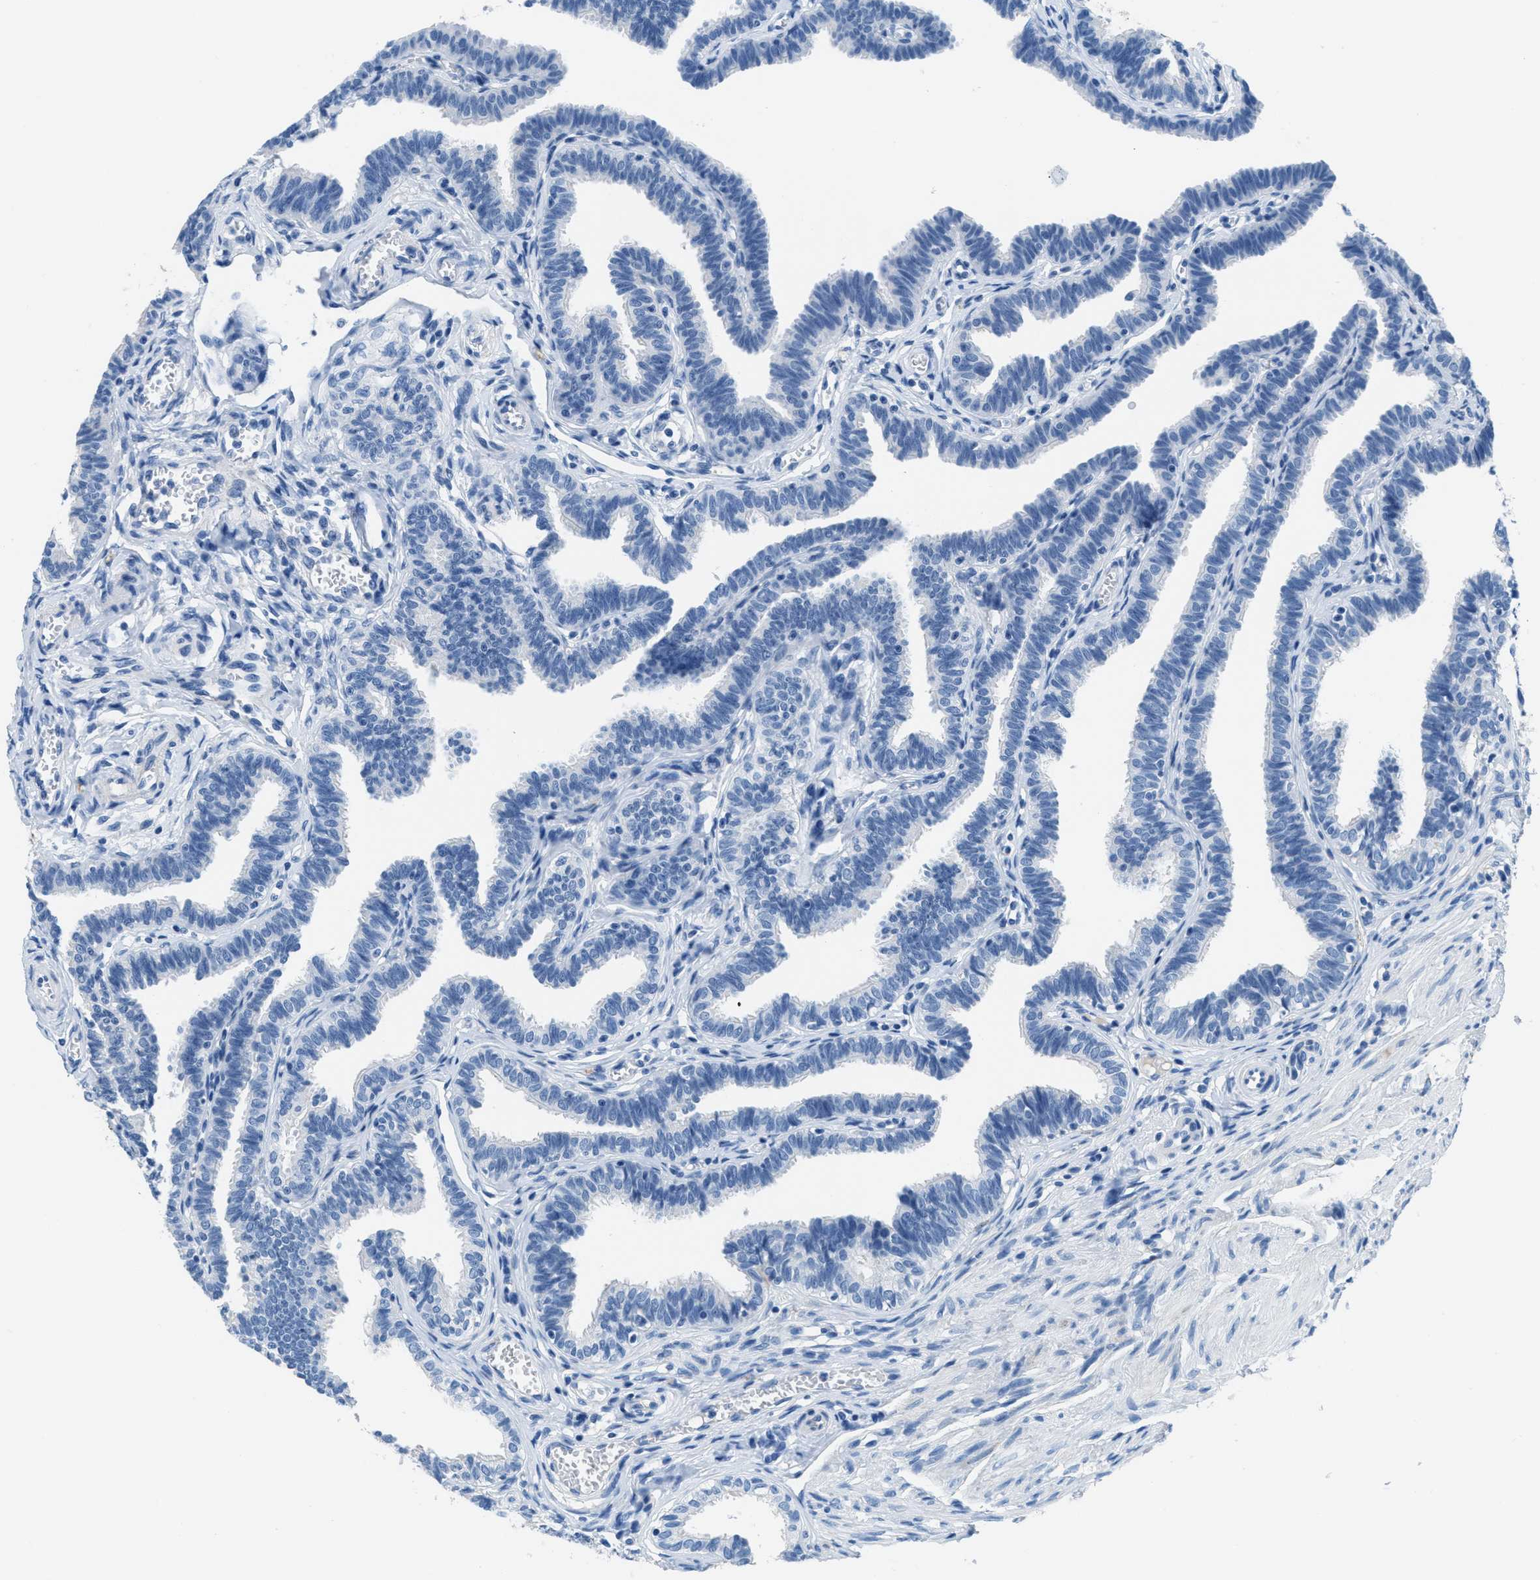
{"staining": {"intensity": "negative", "quantity": "none", "location": "none"}, "tissue": "fallopian tube", "cell_type": "Glandular cells", "image_type": "normal", "snomed": [{"axis": "morphology", "description": "Normal tissue, NOS"}, {"axis": "topography", "description": "Fallopian tube"}, {"axis": "topography", "description": "Ovary"}], "caption": "Fallopian tube stained for a protein using immunohistochemistry (IHC) demonstrates no expression glandular cells.", "gene": "MGARP", "patient": {"sex": "female", "age": 23}}